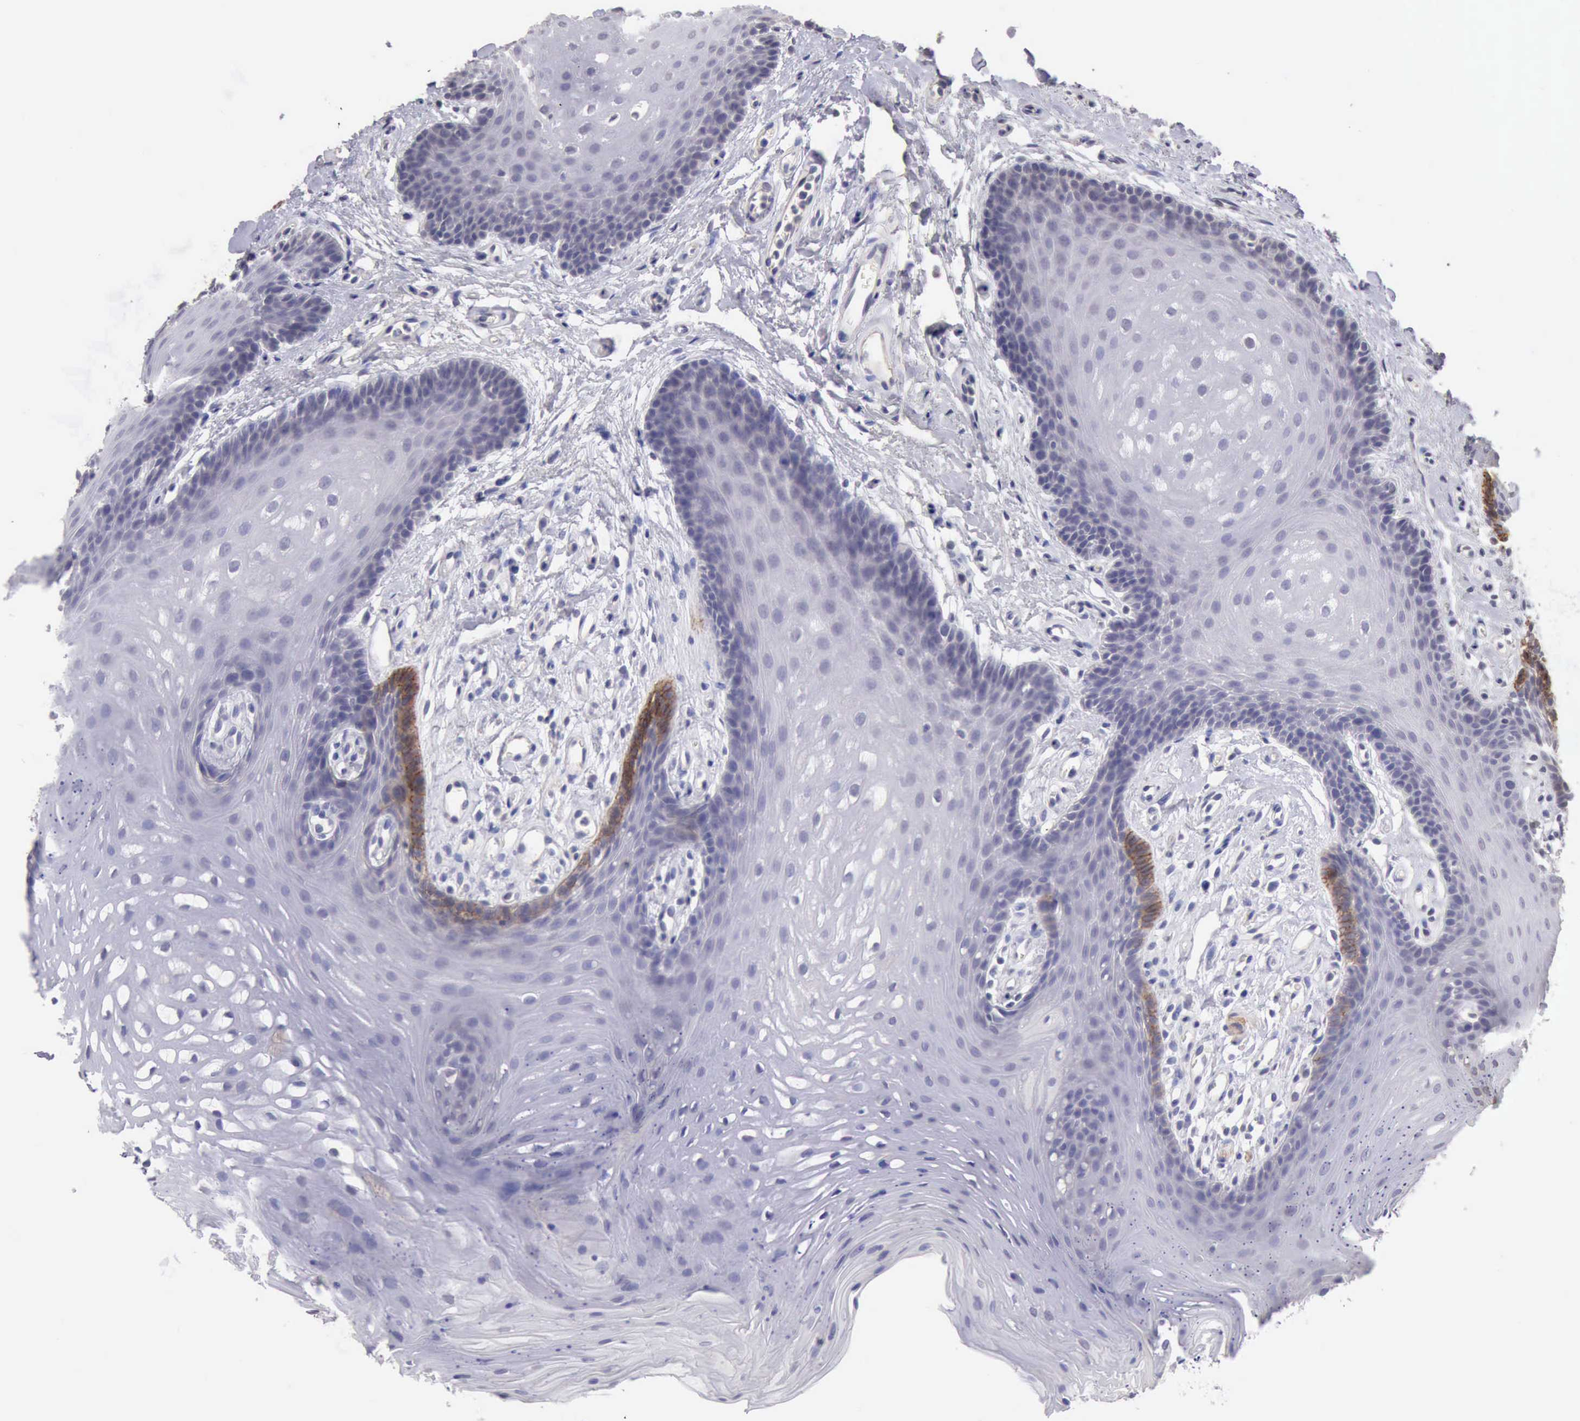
{"staining": {"intensity": "moderate", "quantity": "<25%", "location": "cytoplasmic/membranous"}, "tissue": "oral mucosa", "cell_type": "Squamous epithelial cells", "image_type": "normal", "snomed": [{"axis": "morphology", "description": "Normal tissue, NOS"}, {"axis": "topography", "description": "Oral tissue"}], "caption": "Immunohistochemical staining of benign oral mucosa reveals low levels of moderate cytoplasmic/membranous expression in about <25% of squamous epithelial cells. (brown staining indicates protein expression, while blue staining denotes nuclei).", "gene": "KCND1", "patient": {"sex": "male", "age": 62}}